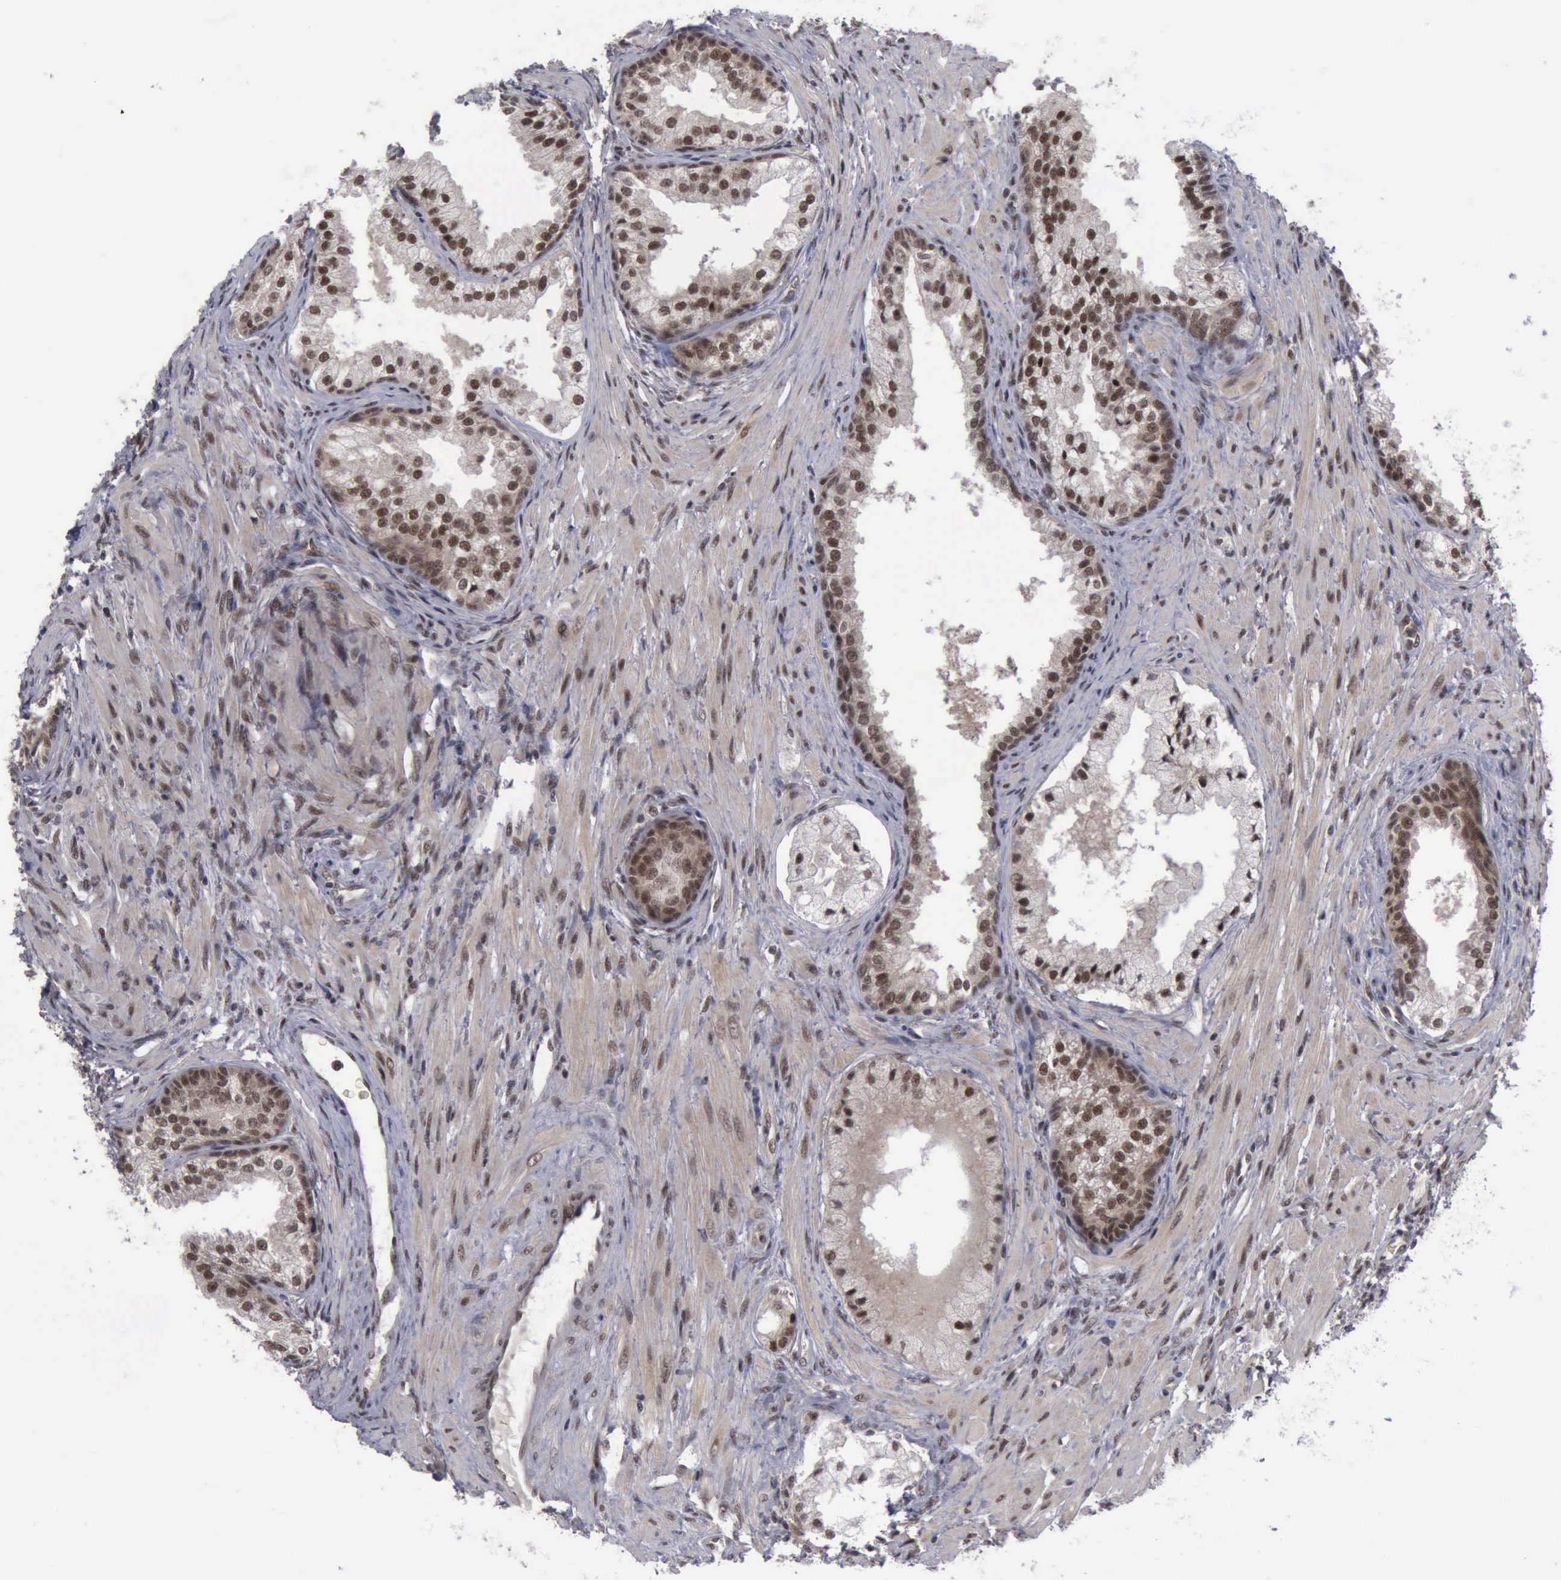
{"staining": {"intensity": "strong", "quantity": ">75%", "location": "cytoplasmic/membranous,nuclear"}, "tissue": "prostate cancer", "cell_type": "Tumor cells", "image_type": "cancer", "snomed": [{"axis": "morphology", "description": "Adenocarcinoma, Medium grade"}, {"axis": "topography", "description": "Prostate"}], "caption": "Prostate medium-grade adenocarcinoma tissue demonstrates strong cytoplasmic/membranous and nuclear expression in approximately >75% of tumor cells, visualized by immunohistochemistry.", "gene": "ATM", "patient": {"sex": "male", "age": 70}}